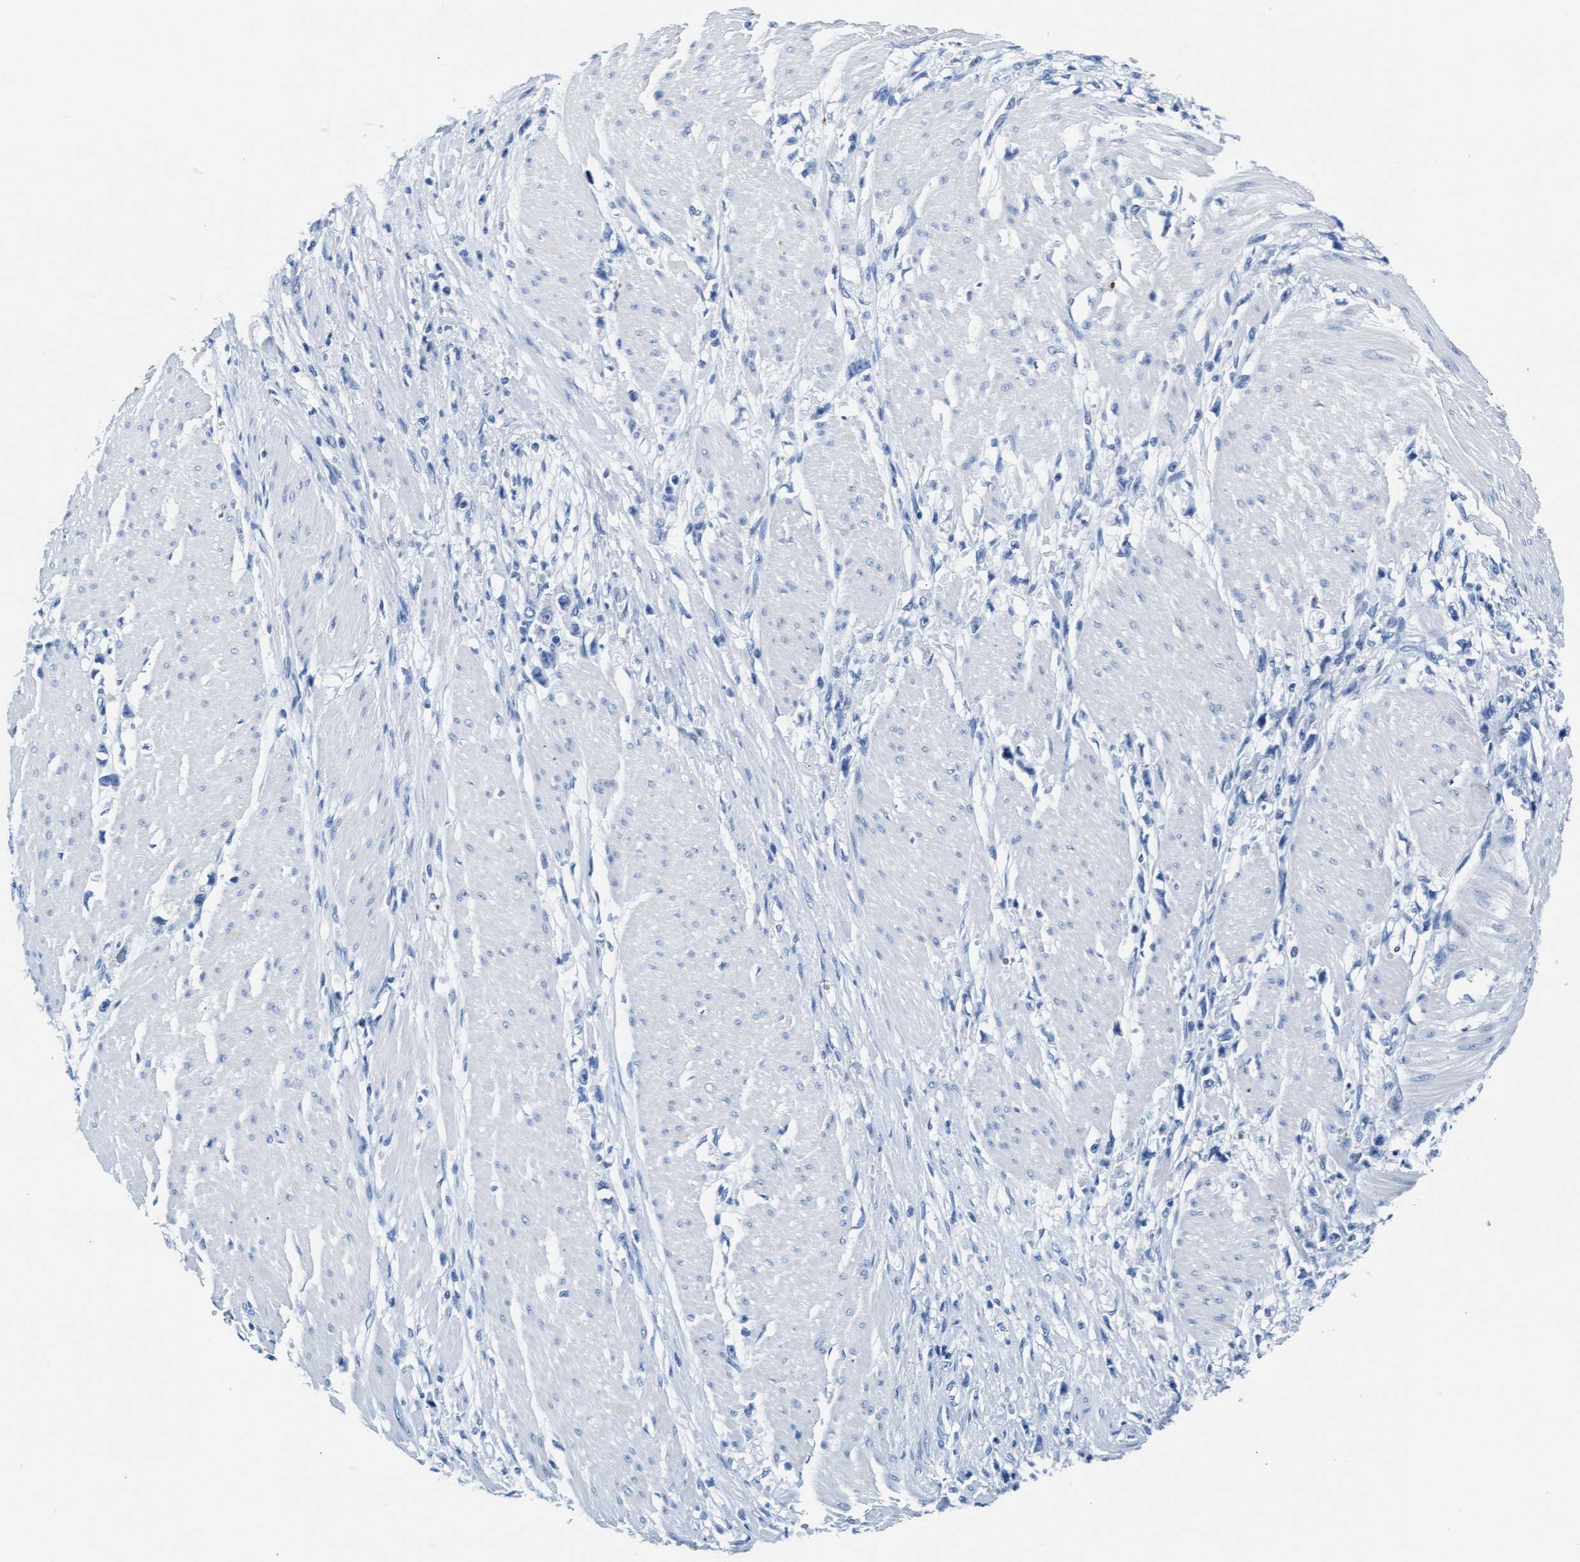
{"staining": {"intensity": "negative", "quantity": "none", "location": "none"}, "tissue": "stomach cancer", "cell_type": "Tumor cells", "image_type": "cancer", "snomed": [{"axis": "morphology", "description": "Adenocarcinoma, NOS"}, {"axis": "topography", "description": "Stomach"}], "caption": "High magnification brightfield microscopy of adenocarcinoma (stomach) stained with DAB (3,3'-diaminobenzidine) (brown) and counterstained with hematoxylin (blue): tumor cells show no significant positivity.", "gene": "MMP8", "patient": {"sex": "female", "age": 59}}